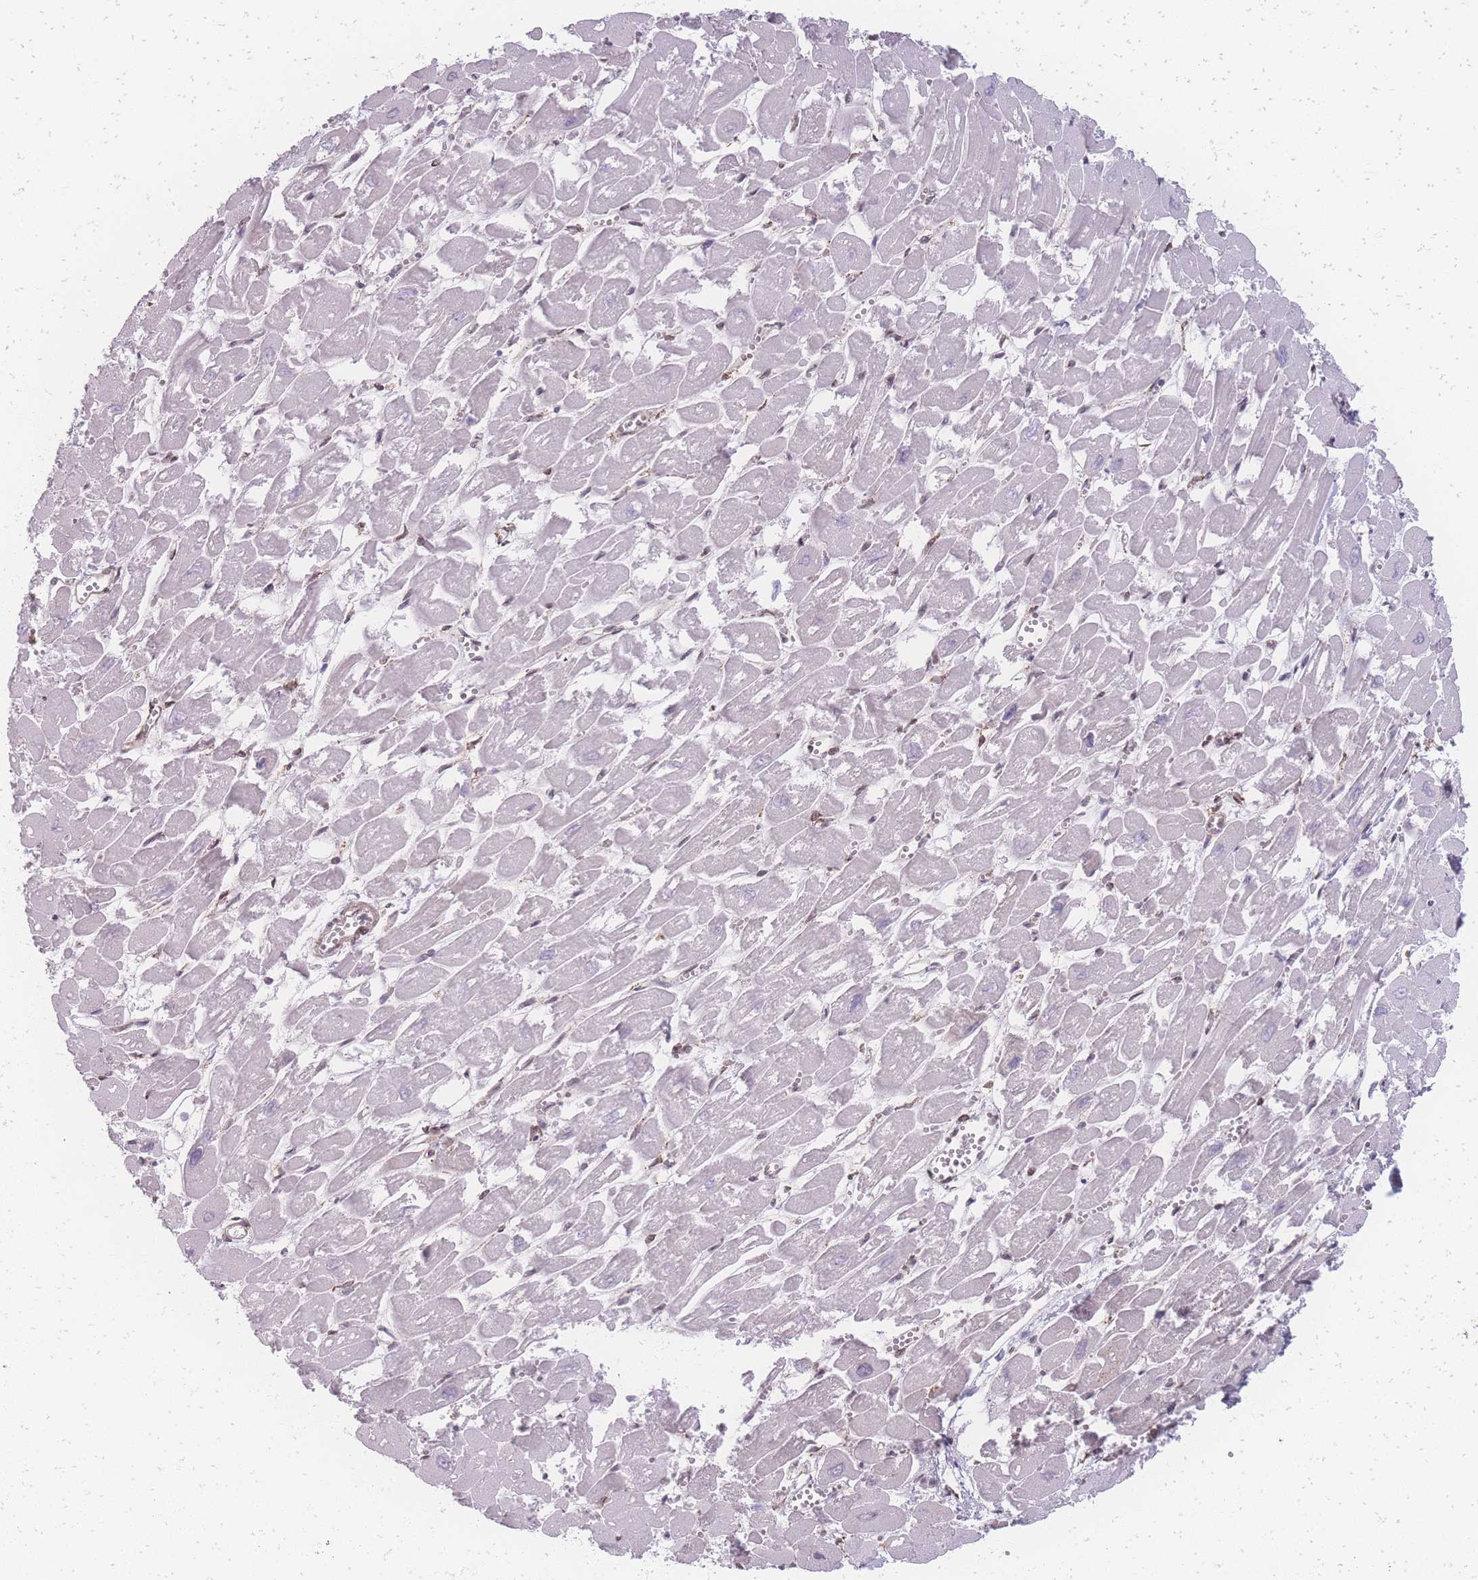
{"staining": {"intensity": "weak", "quantity": "<25%", "location": "nuclear"}, "tissue": "heart muscle", "cell_type": "Cardiomyocytes", "image_type": "normal", "snomed": [{"axis": "morphology", "description": "Normal tissue, NOS"}, {"axis": "topography", "description": "Heart"}], "caption": "High magnification brightfield microscopy of unremarkable heart muscle stained with DAB (brown) and counterstained with hematoxylin (blue): cardiomyocytes show no significant staining.", "gene": "ZC3H13", "patient": {"sex": "male", "age": 54}}